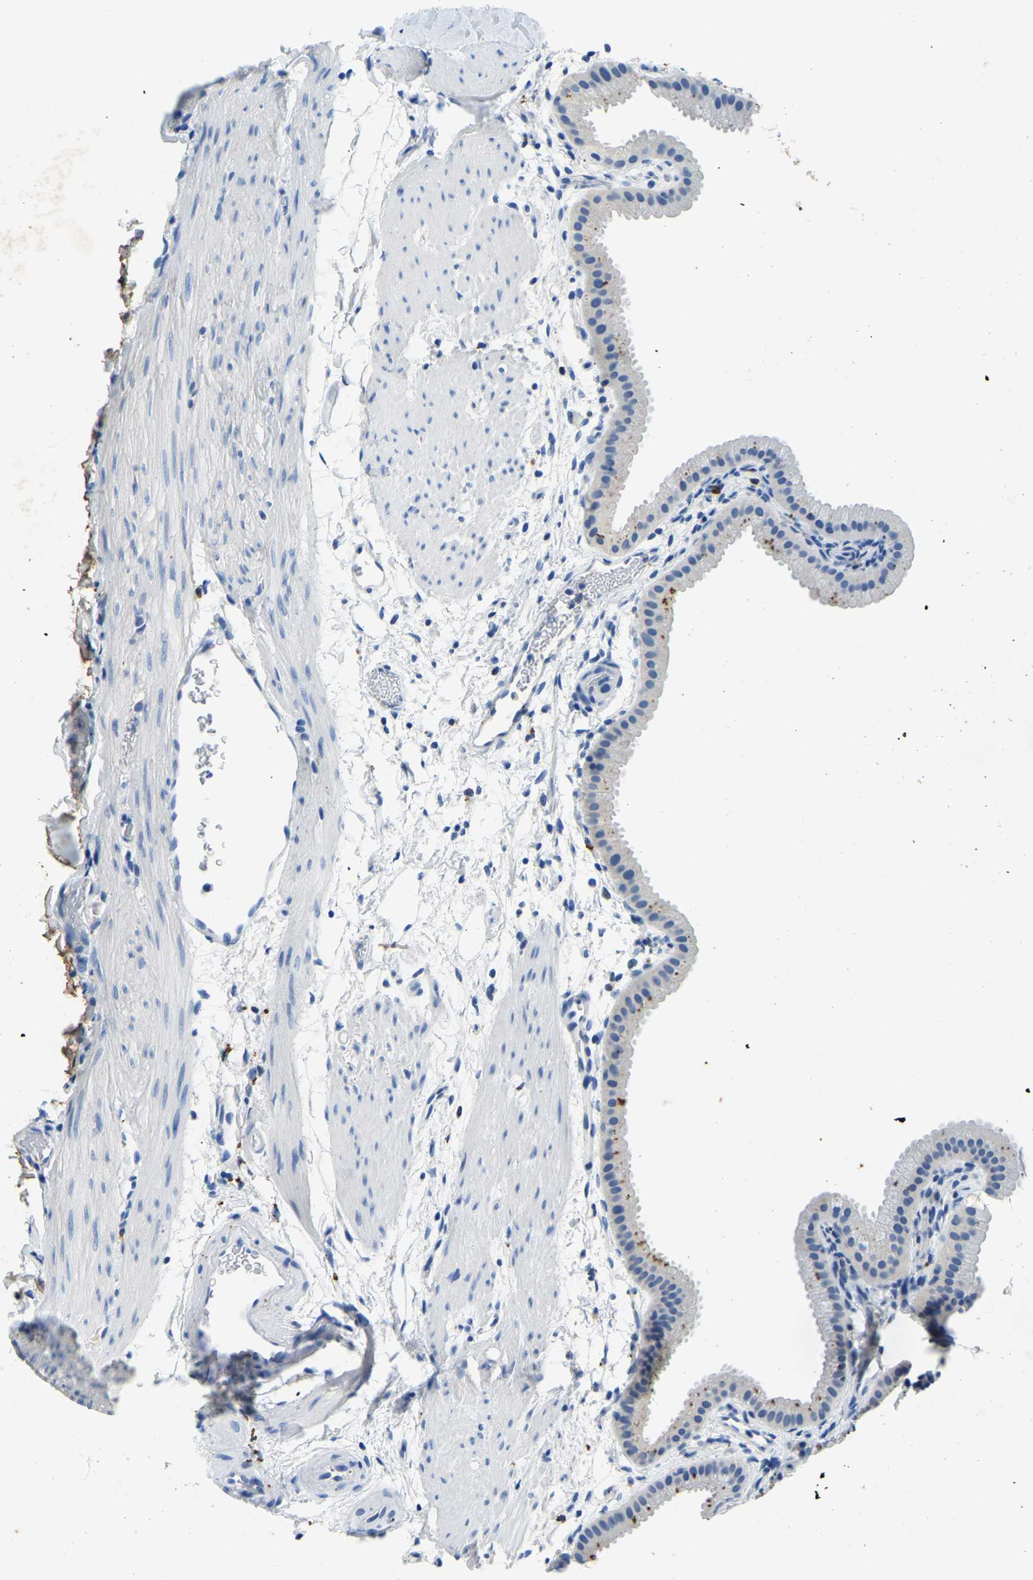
{"staining": {"intensity": "negative", "quantity": "none", "location": "none"}, "tissue": "gallbladder", "cell_type": "Glandular cells", "image_type": "normal", "snomed": [{"axis": "morphology", "description": "Normal tissue, NOS"}, {"axis": "topography", "description": "Gallbladder"}], "caption": "IHC of normal human gallbladder reveals no expression in glandular cells.", "gene": "UBN2", "patient": {"sex": "female", "age": 64}}